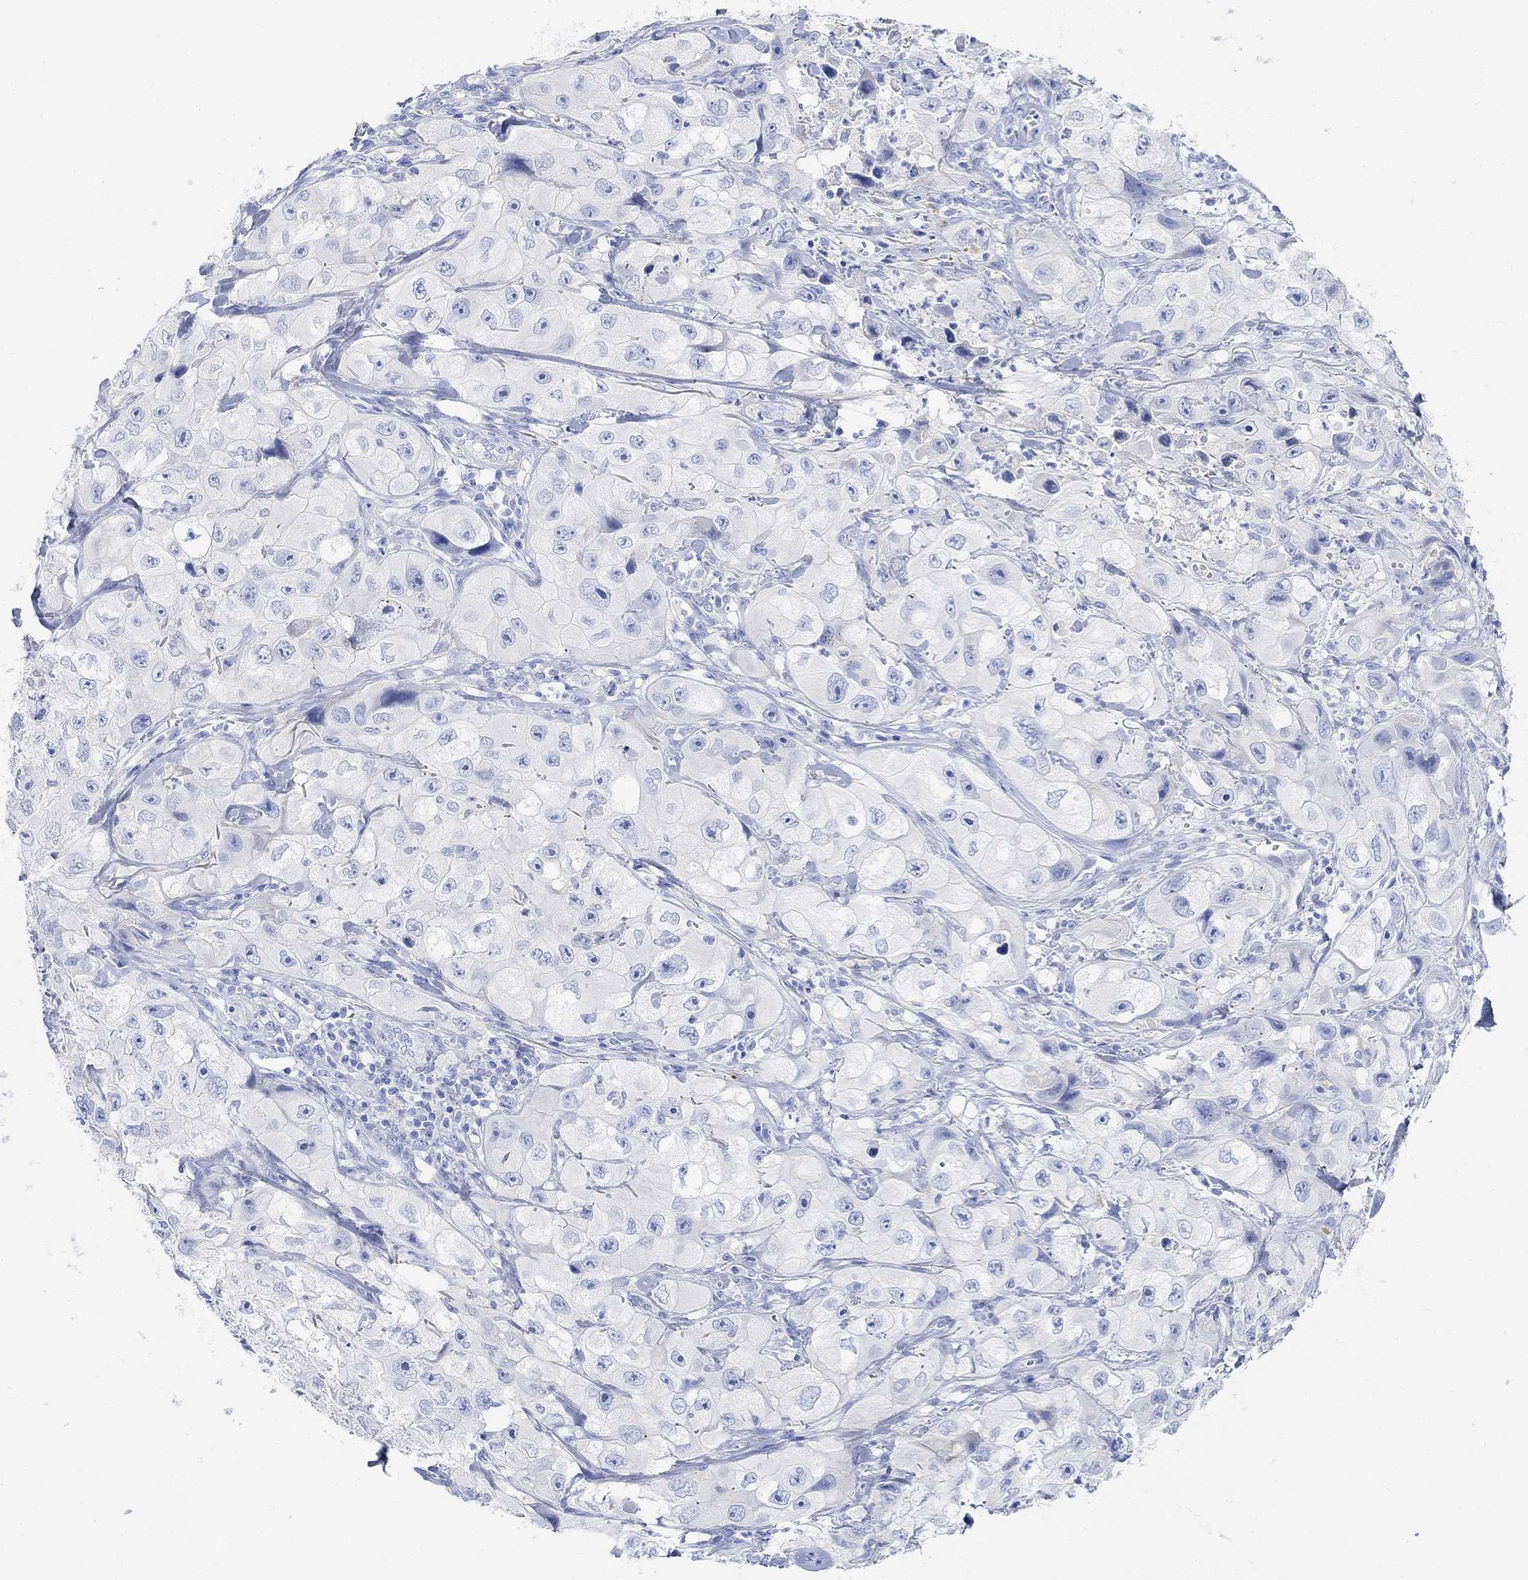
{"staining": {"intensity": "negative", "quantity": "none", "location": "none"}, "tissue": "skin cancer", "cell_type": "Tumor cells", "image_type": "cancer", "snomed": [{"axis": "morphology", "description": "Squamous cell carcinoma, NOS"}, {"axis": "topography", "description": "Skin"}, {"axis": "topography", "description": "Subcutis"}], "caption": "The image displays no staining of tumor cells in squamous cell carcinoma (skin).", "gene": "RETNLB", "patient": {"sex": "male", "age": 73}}